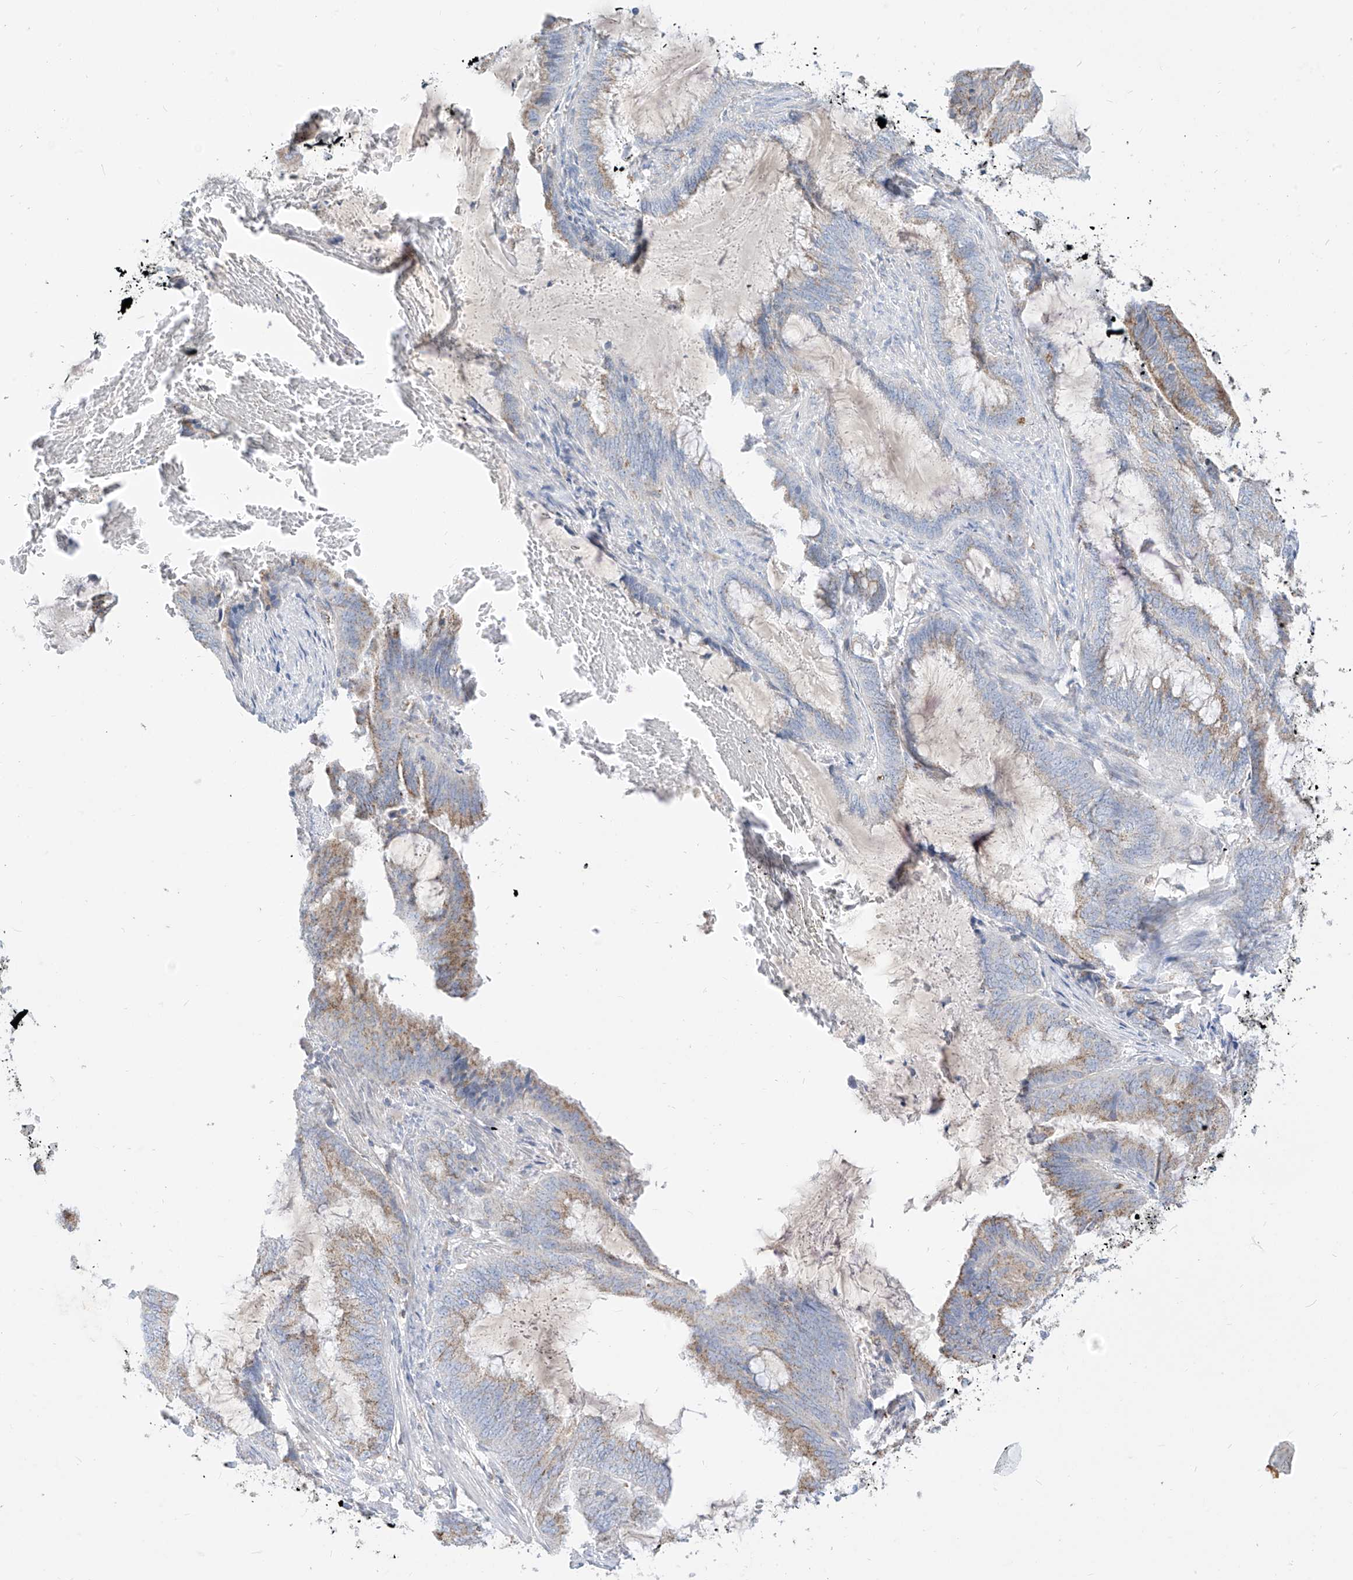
{"staining": {"intensity": "moderate", "quantity": "25%-75%", "location": "cytoplasmic/membranous"}, "tissue": "endometrial cancer", "cell_type": "Tumor cells", "image_type": "cancer", "snomed": [{"axis": "morphology", "description": "Adenocarcinoma, NOS"}, {"axis": "topography", "description": "Endometrium"}], "caption": "Immunohistochemical staining of adenocarcinoma (endometrial) demonstrates medium levels of moderate cytoplasmic/membranous staining in approximately 25%-75% of tumor cells.", "gene": "RASA2", "patient": {"sex": "female", "age": 51}}